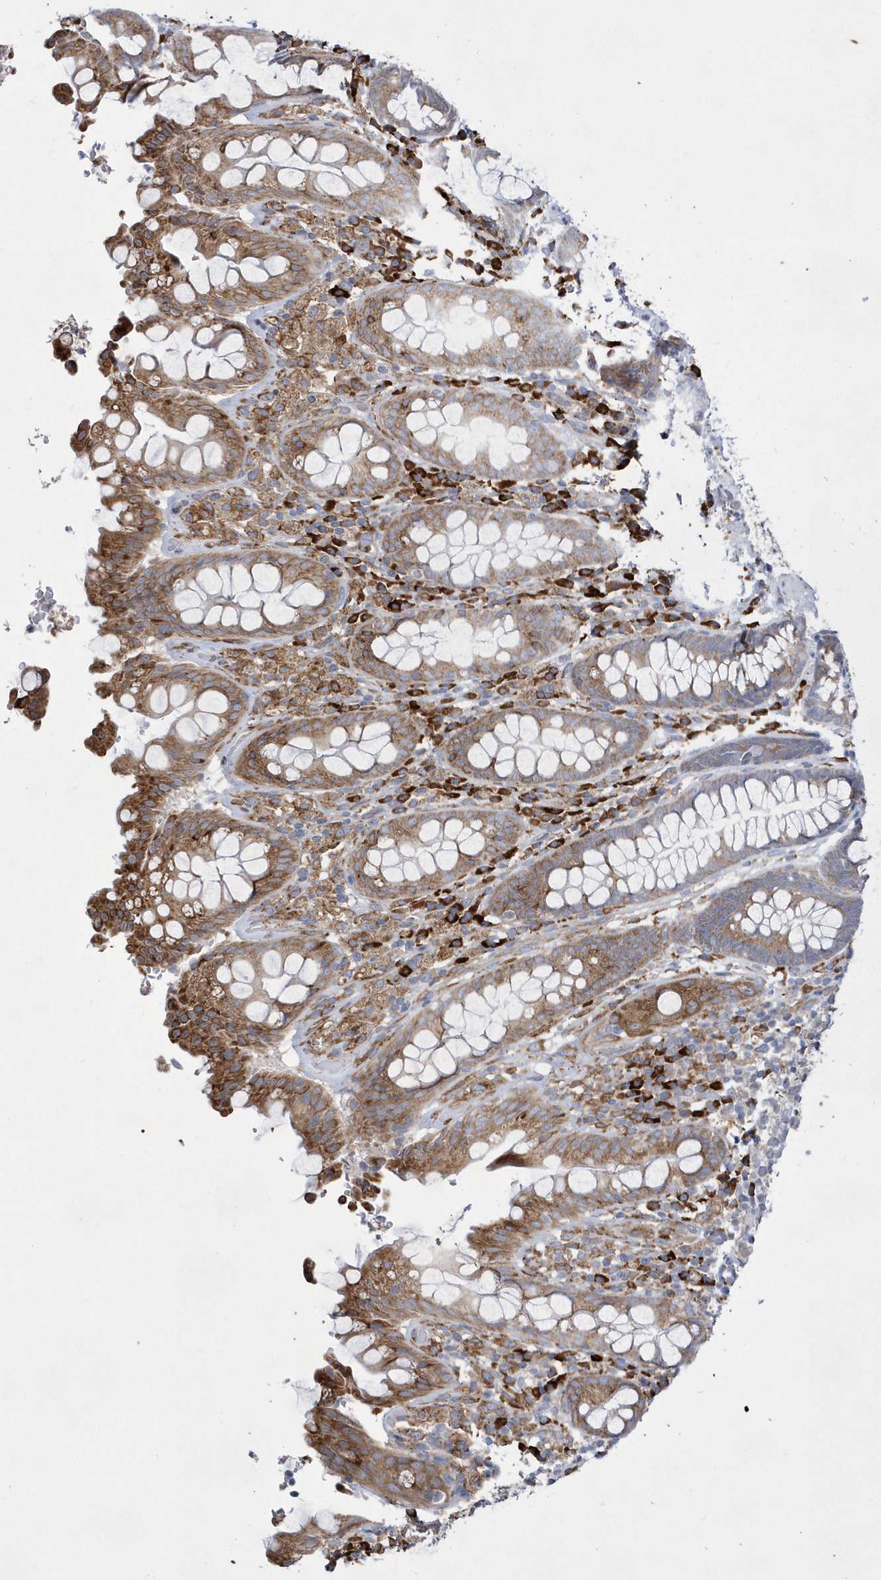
{"staining": {"intensity": "moderate", "quantity": ">75%", "location": "cytoplasmic/membranous"}, "tissue": "rectum", "cell_type": "Glandular cells", "image_type": "normal", "snomed": [{"axis": "morphology", "description": "Normal tissue, NOS"}, {"axis": "topography", "description": "Rectum"}], "caption": "DAB immunohistochemical staining of unremarkable human rectum exhibits moderate cytoplasmic/membranous protein positivity in approximately >75% of glandular cells.", "gene": "MED31", "patient": {"sex": "male", "age": 64}}